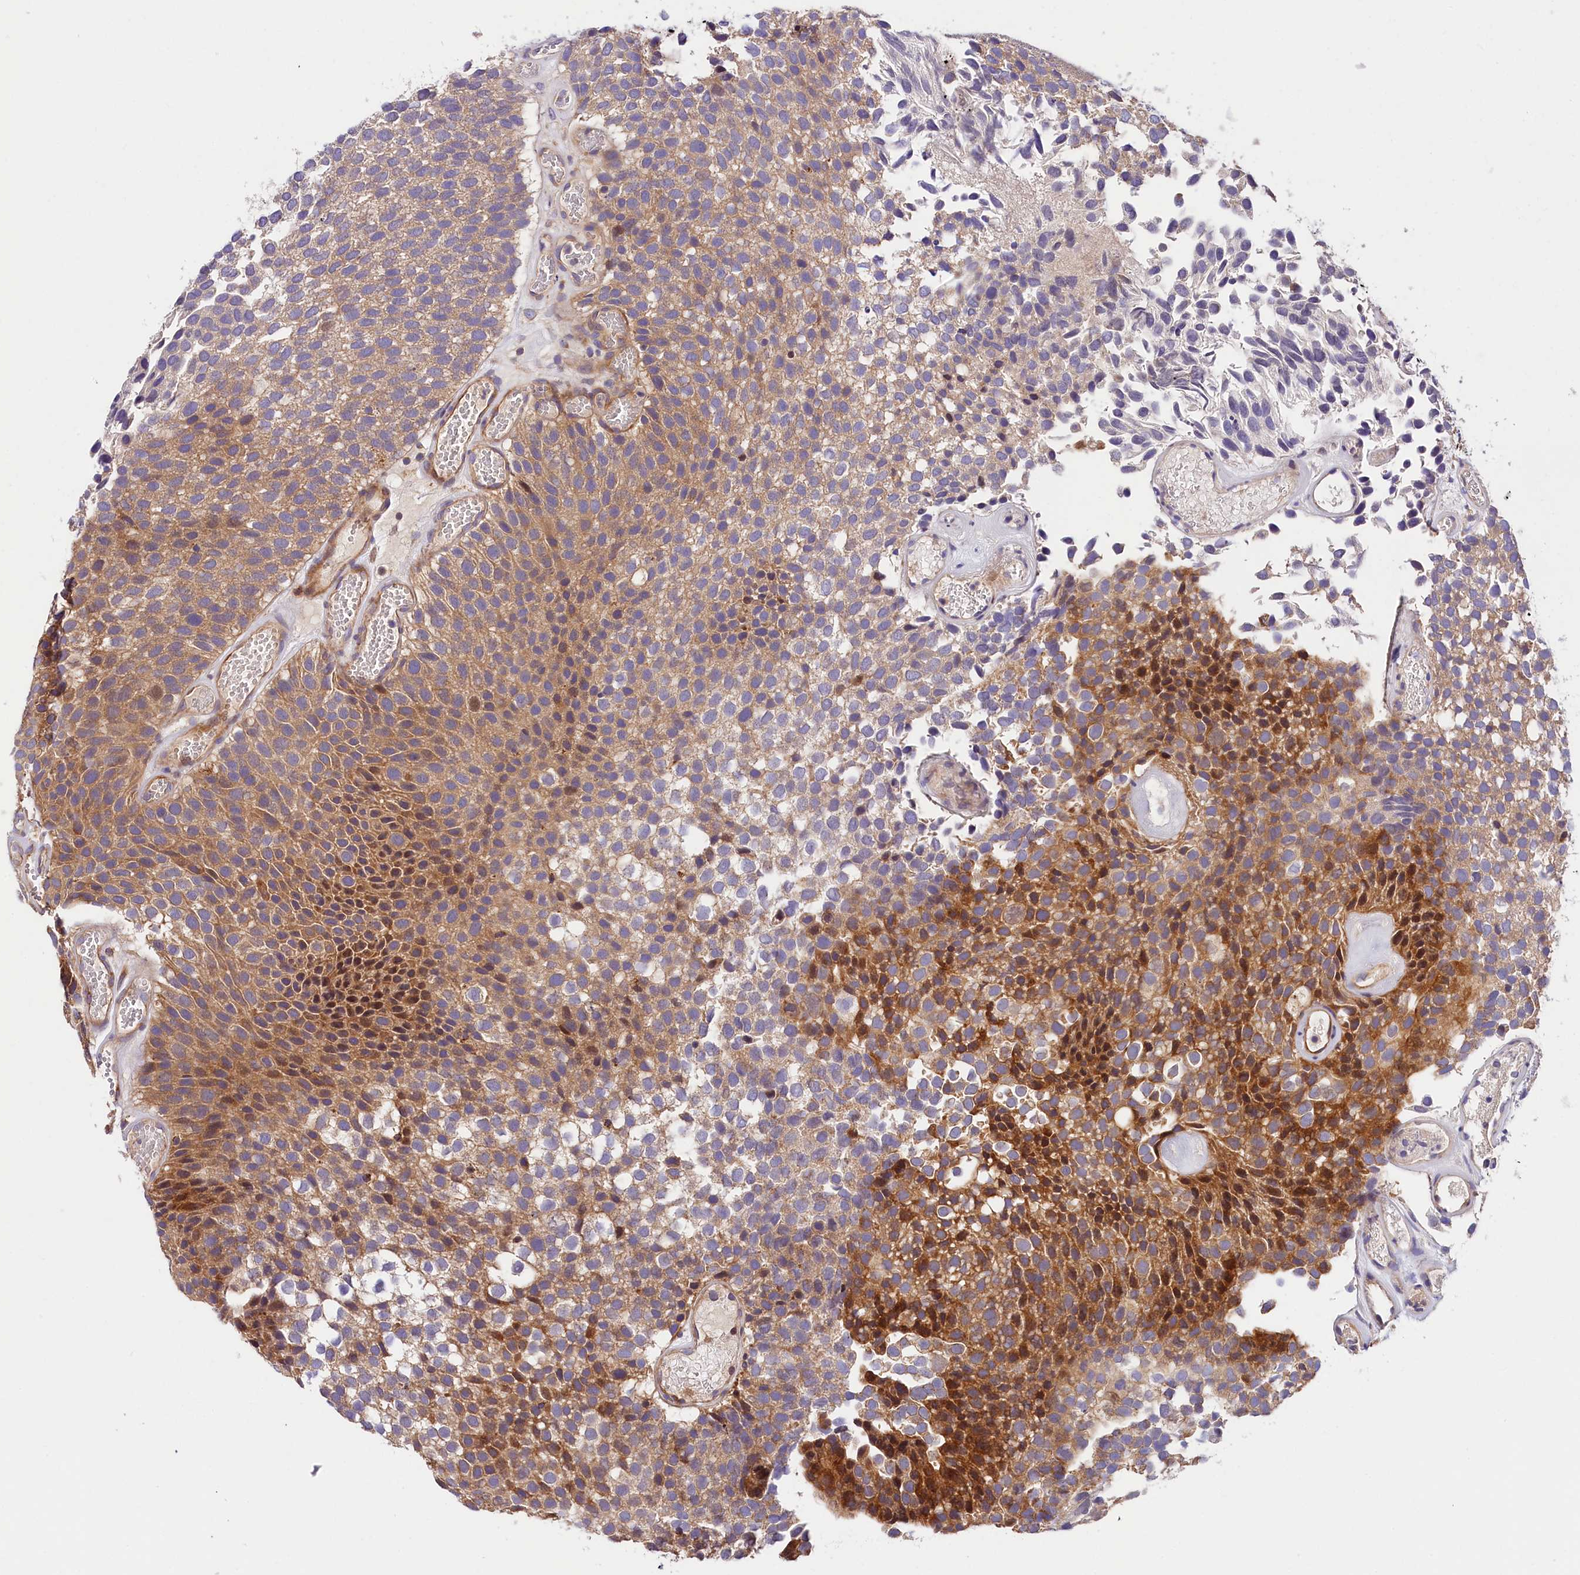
{"staining": {"intensity": "moderate", "quantity": "25%-75%", "location": "cytoplasmic/membranous,nuclear"}, "tissue": "urothelial cancer", "cell_type": "Tumor cells", "image_type": "cancer", "snomed": [{"axis": "morphology", "description": "Urothelial carcinoma, Low grade"}, {"axis": "topography", "description": "Urinary bladder"}], "caption": "The micrograph reveals immunohistochemical staining of urothelial carcinoma (low-grade). There is moderate cytoplasmic/membranous and nuclear staining is present in approximately 25%-75% of tumor cells.", "gene": "ARMC6", "patient": {"sex": "male", "age": 89}}